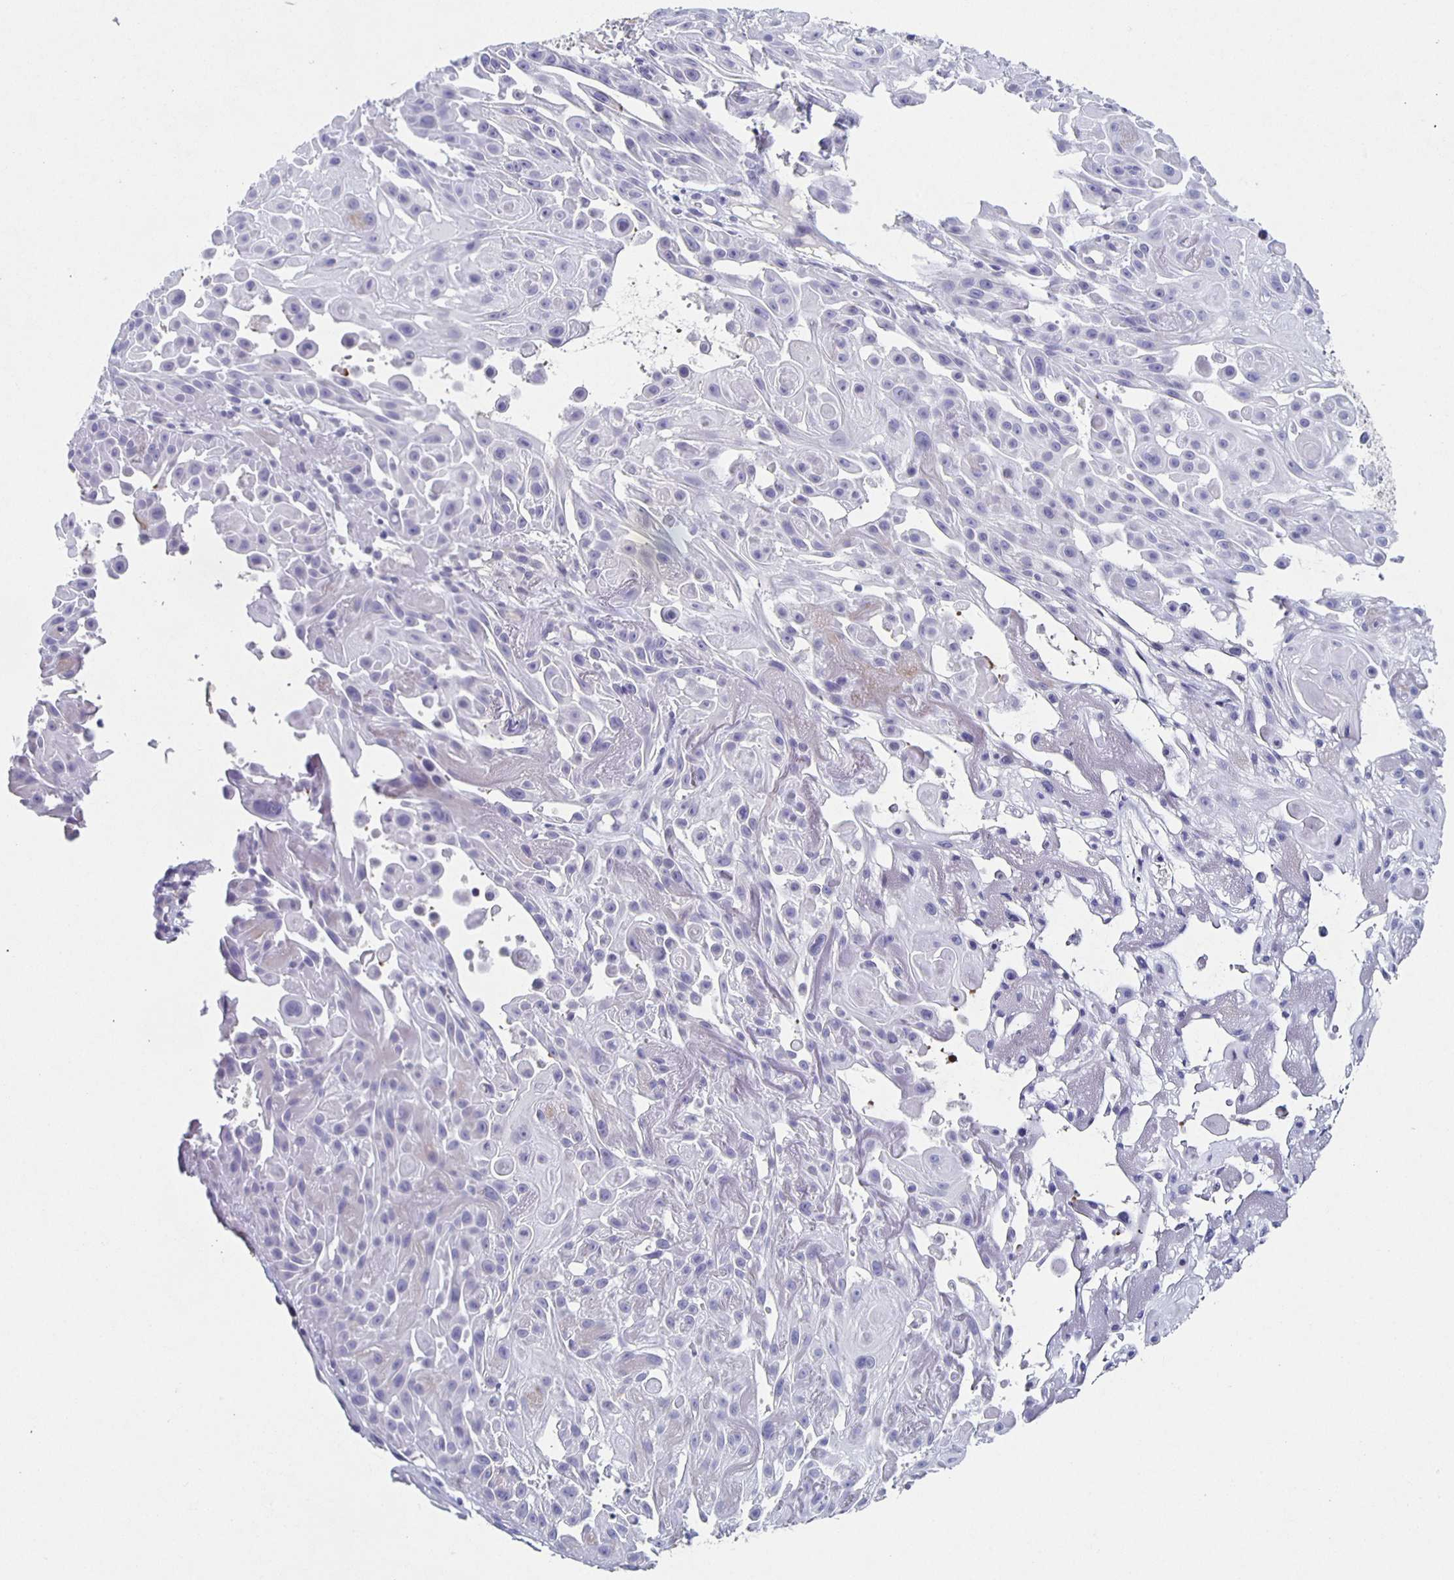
{"staining": {"intensity": "negative", "quantity": "none", "location": "none"}, "tissue": "skin cancer", "cell_type": "Tumor cells", "image_type": "cancer", "snomed": [{"axis": "morphology", "description": "Squamous cell carcinoma, NOS"}, {"axis": "topography", "description": "Skin"}], "caption": "Immunohistochemistry photomicrograph of skin squamous cell carcinoma stained for a protein (brown), which reveals no expression in tumor cells.", "gene": "CARNS1", "patient": {"sex": "male", "age": 91}}